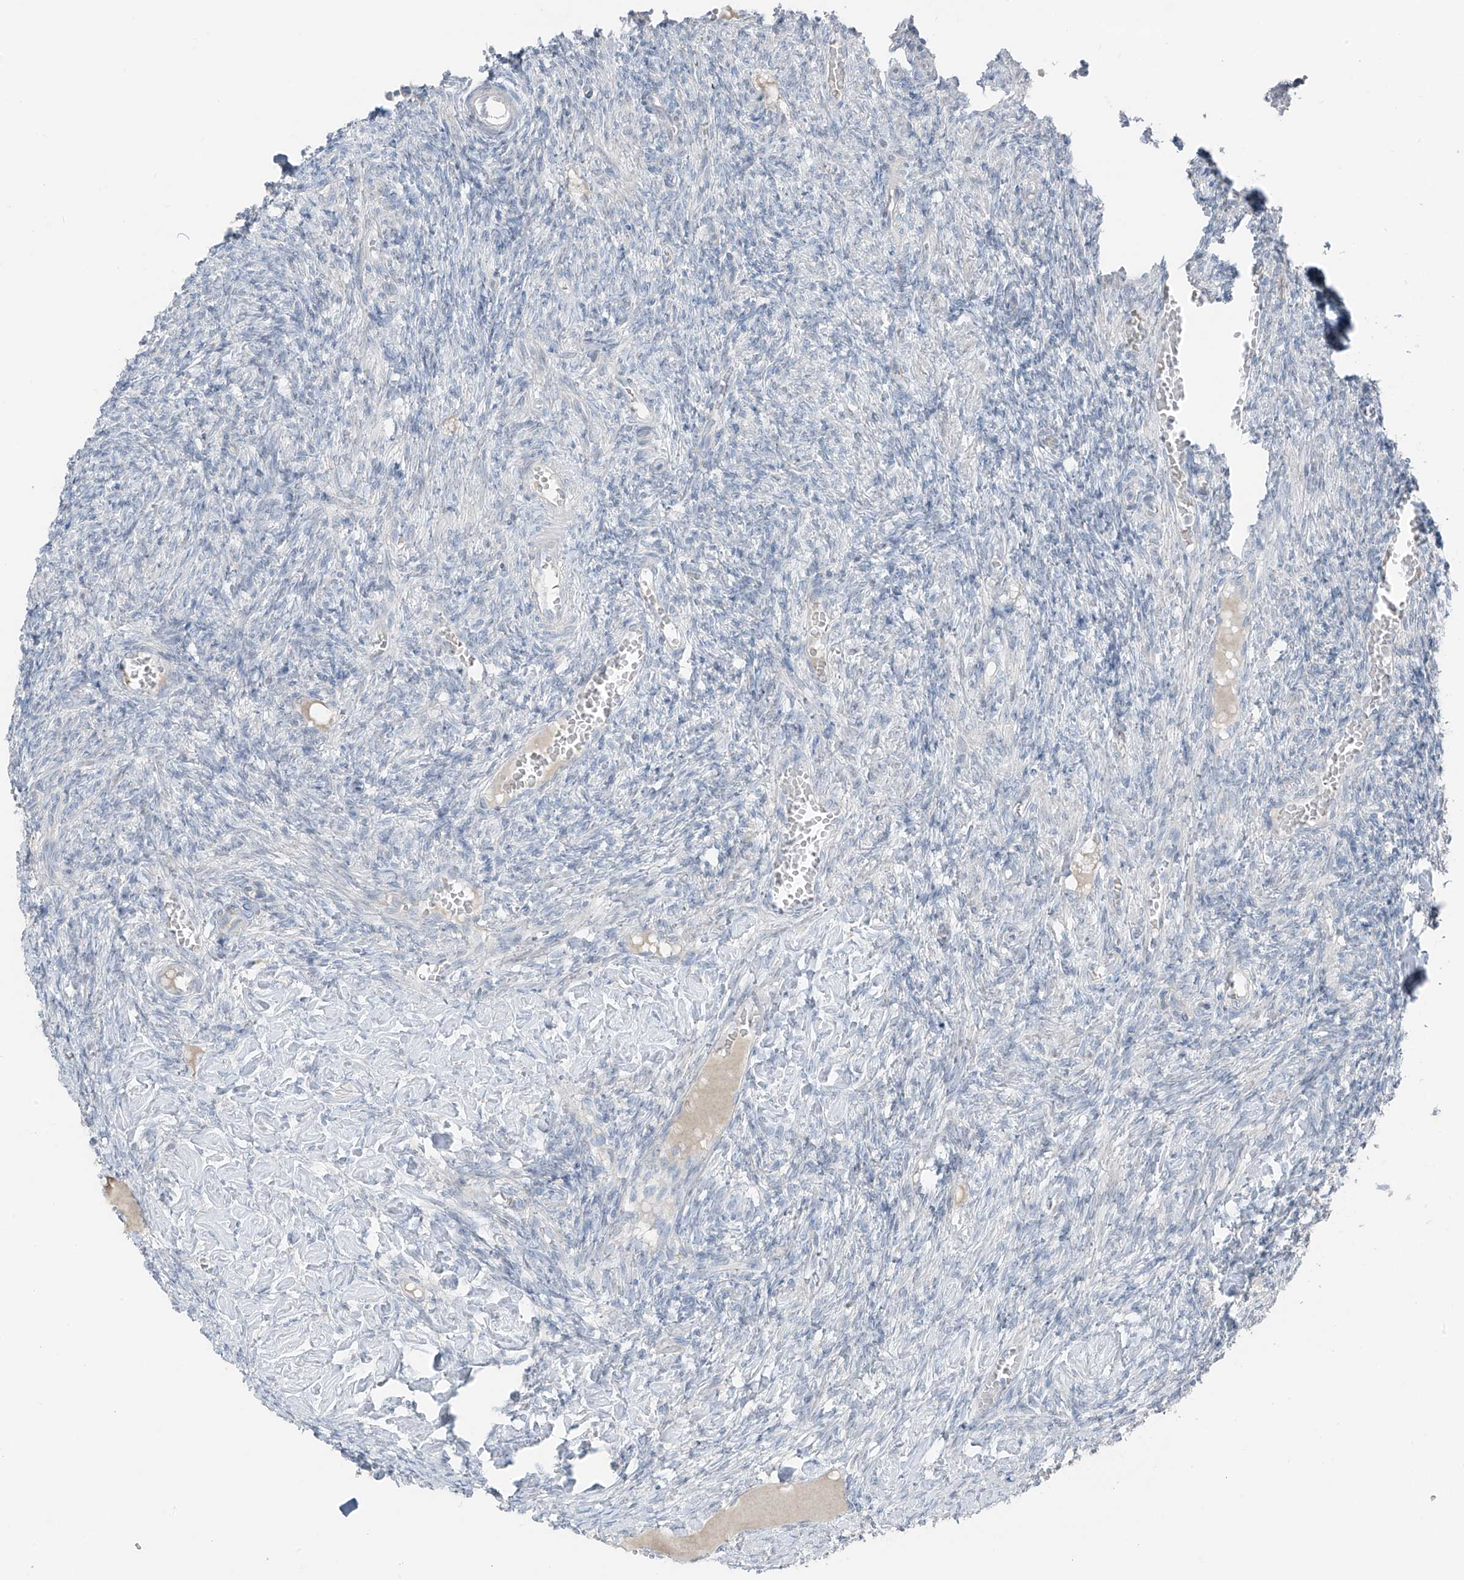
{"staining": {"intensity": "negative", "quantity": "none", "location": "none"}, "tissue": "ovary", "cell_type": "Ovarian stroma cells", "image_type": "normal", "snomed": [{"axis": "morphology", "description": "Normal tissue, NOS"}, {"axis": "topography", "description": "Ovary"}], "caption": "The histopathology image demonstrates no staining of ovarian stroma cells in unremarkable ovary. (Immunohistochemistry, brightfield microscopy, high magnification).", "gene": "PRDM6", "patient": {"sex": "female", "age": 27}}